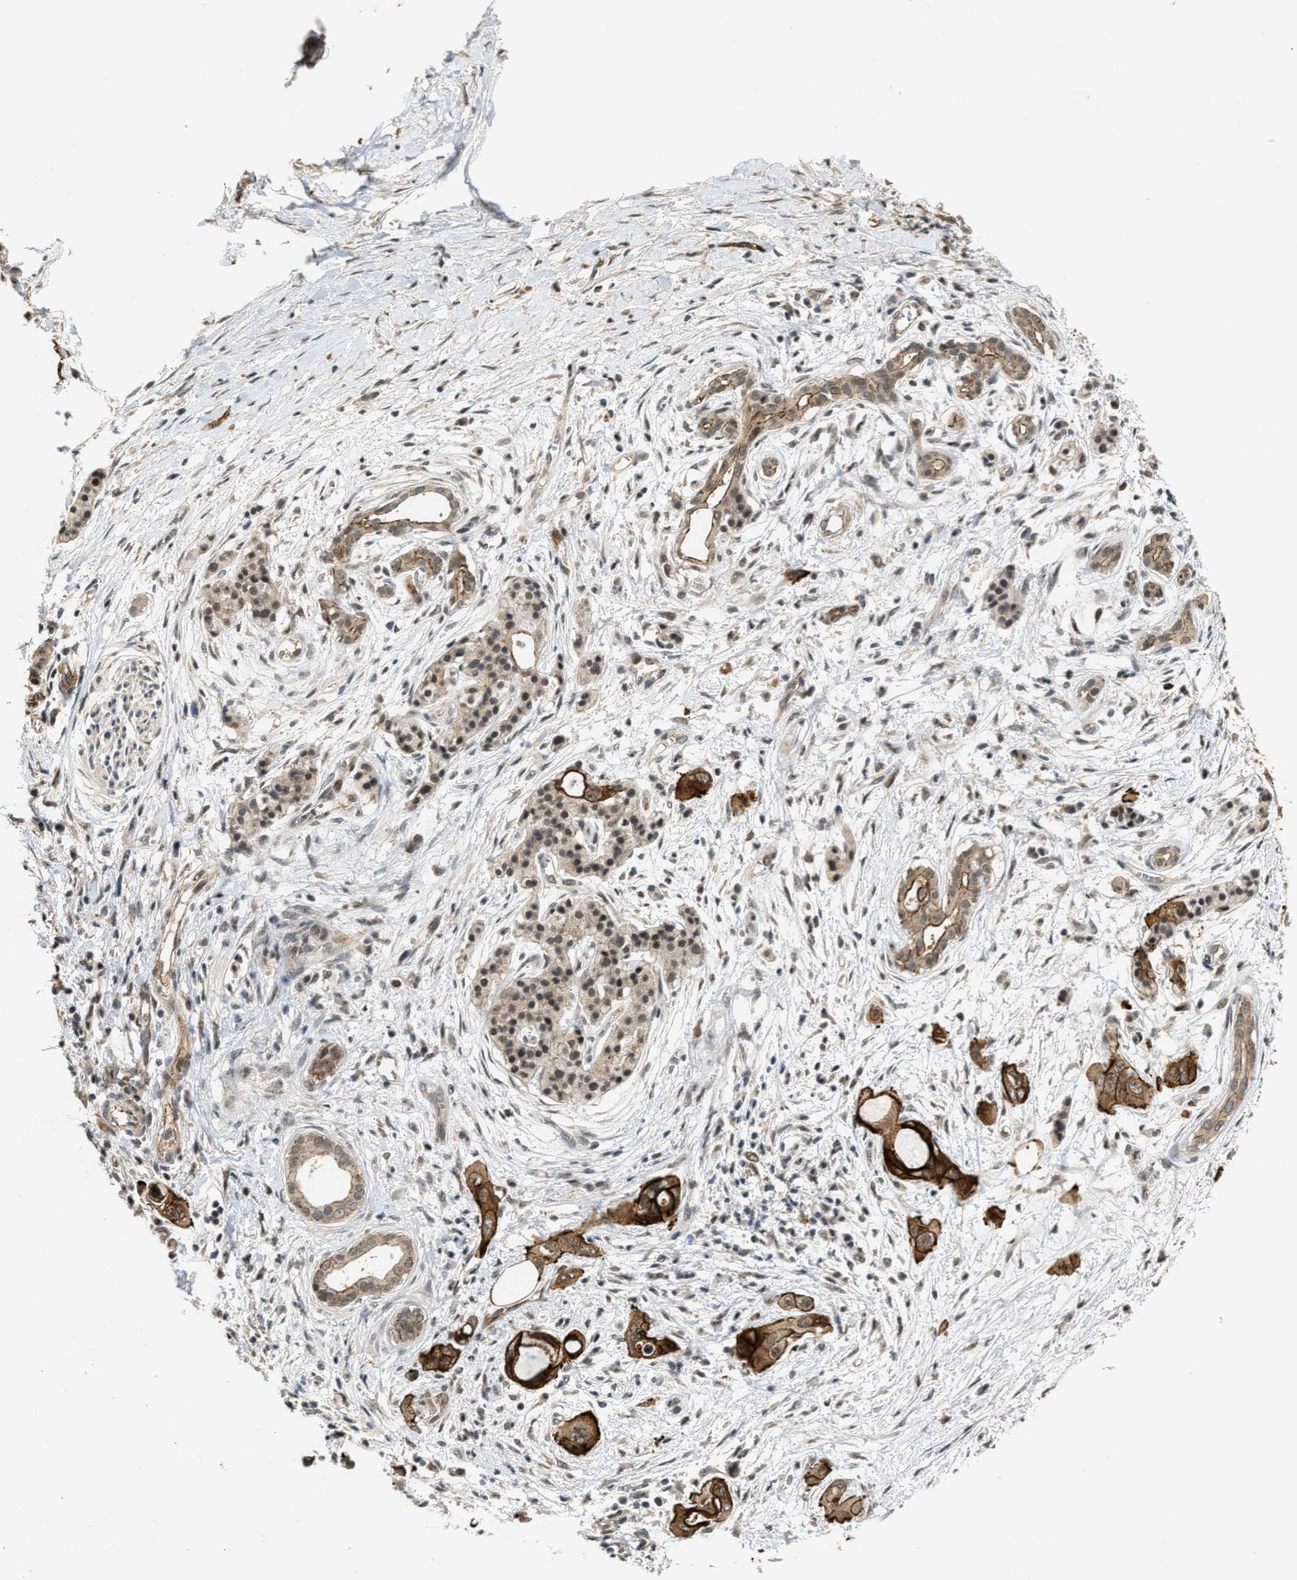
{"staining": {"intensity": "strong", "quantity": ">75%", "location": "cytoplasmic/membranous"}, "tissue": "pancreatic cancer", "cell_type": "Tumor cells", "image_type": "cancer", "snomed": [{"axis": "morphology", "description": "Adenocarcinoma, NOS"}, {"axis": "topography", "description": "Pancreas"}], "caption": "Immunohistochemical staining of human pancreatic cancer (adenocarcinoma) demonstrates high levels of strong cytoplasmic/membranous protein expression in approximately >75% of tumor cells.", "gene": "DPF2", "patient": {"sex": "male", "age": 59}}